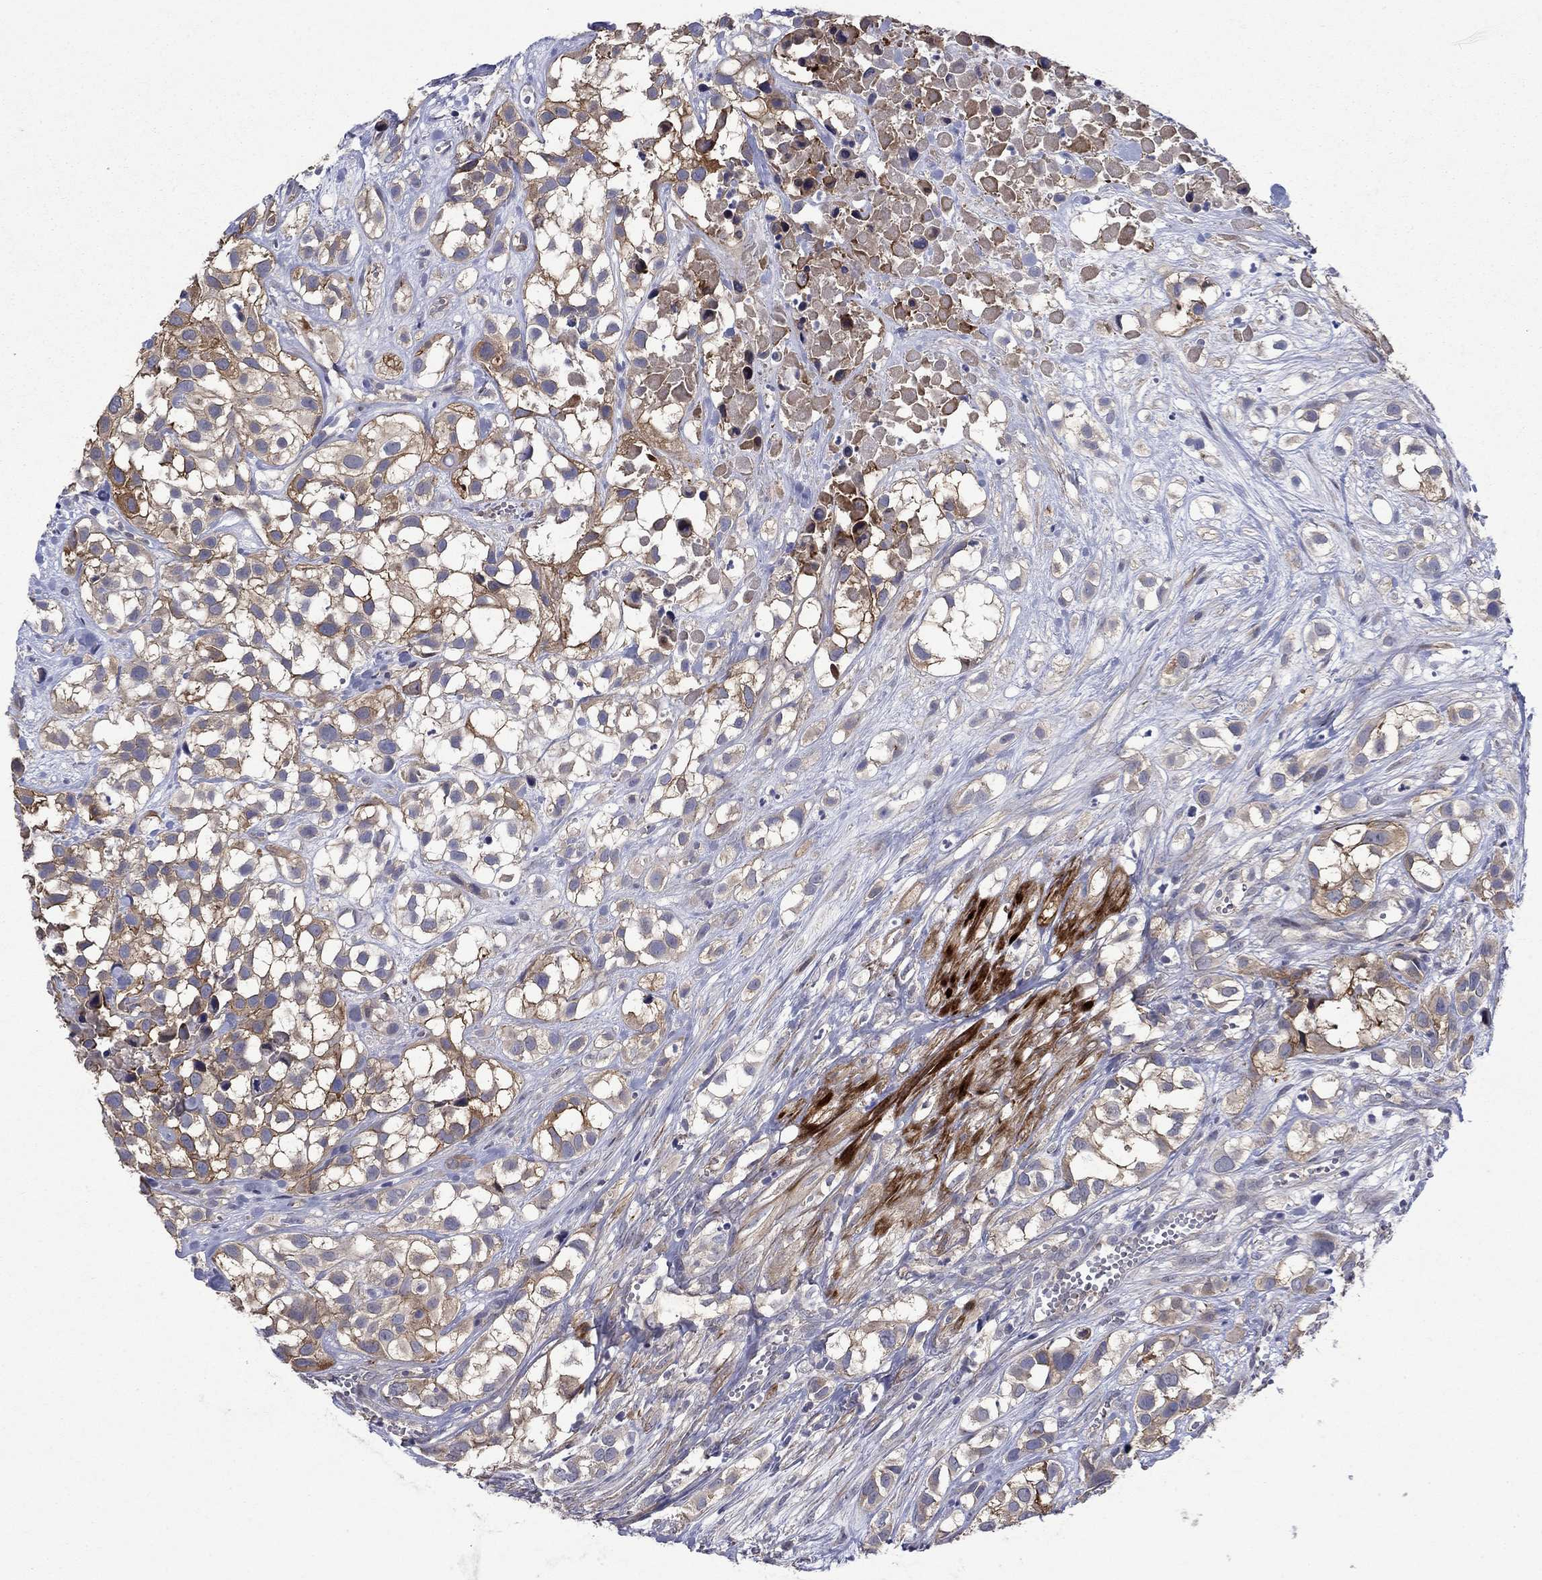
{"staining": {"intensity": "strong", "quantity": ">75%", "location": "cytoplasmic/membranous"}, "tissue": "urothelial cancer", "cell_type": "Tumor cells", "image_type": "cancer", "snomed": [{"axis": "morphology", "description": "Urothelial carcinoma, High grade"}, {"axis": "topography", "description": "Urinary bladder"}], "caption": "Strong cytoplasmic/membranous staining is identified in approximately >75% of tumor cells in urothelial cancer.", "gene": "SLC7A1", "patient": {"sex": "male", "age": 56}}